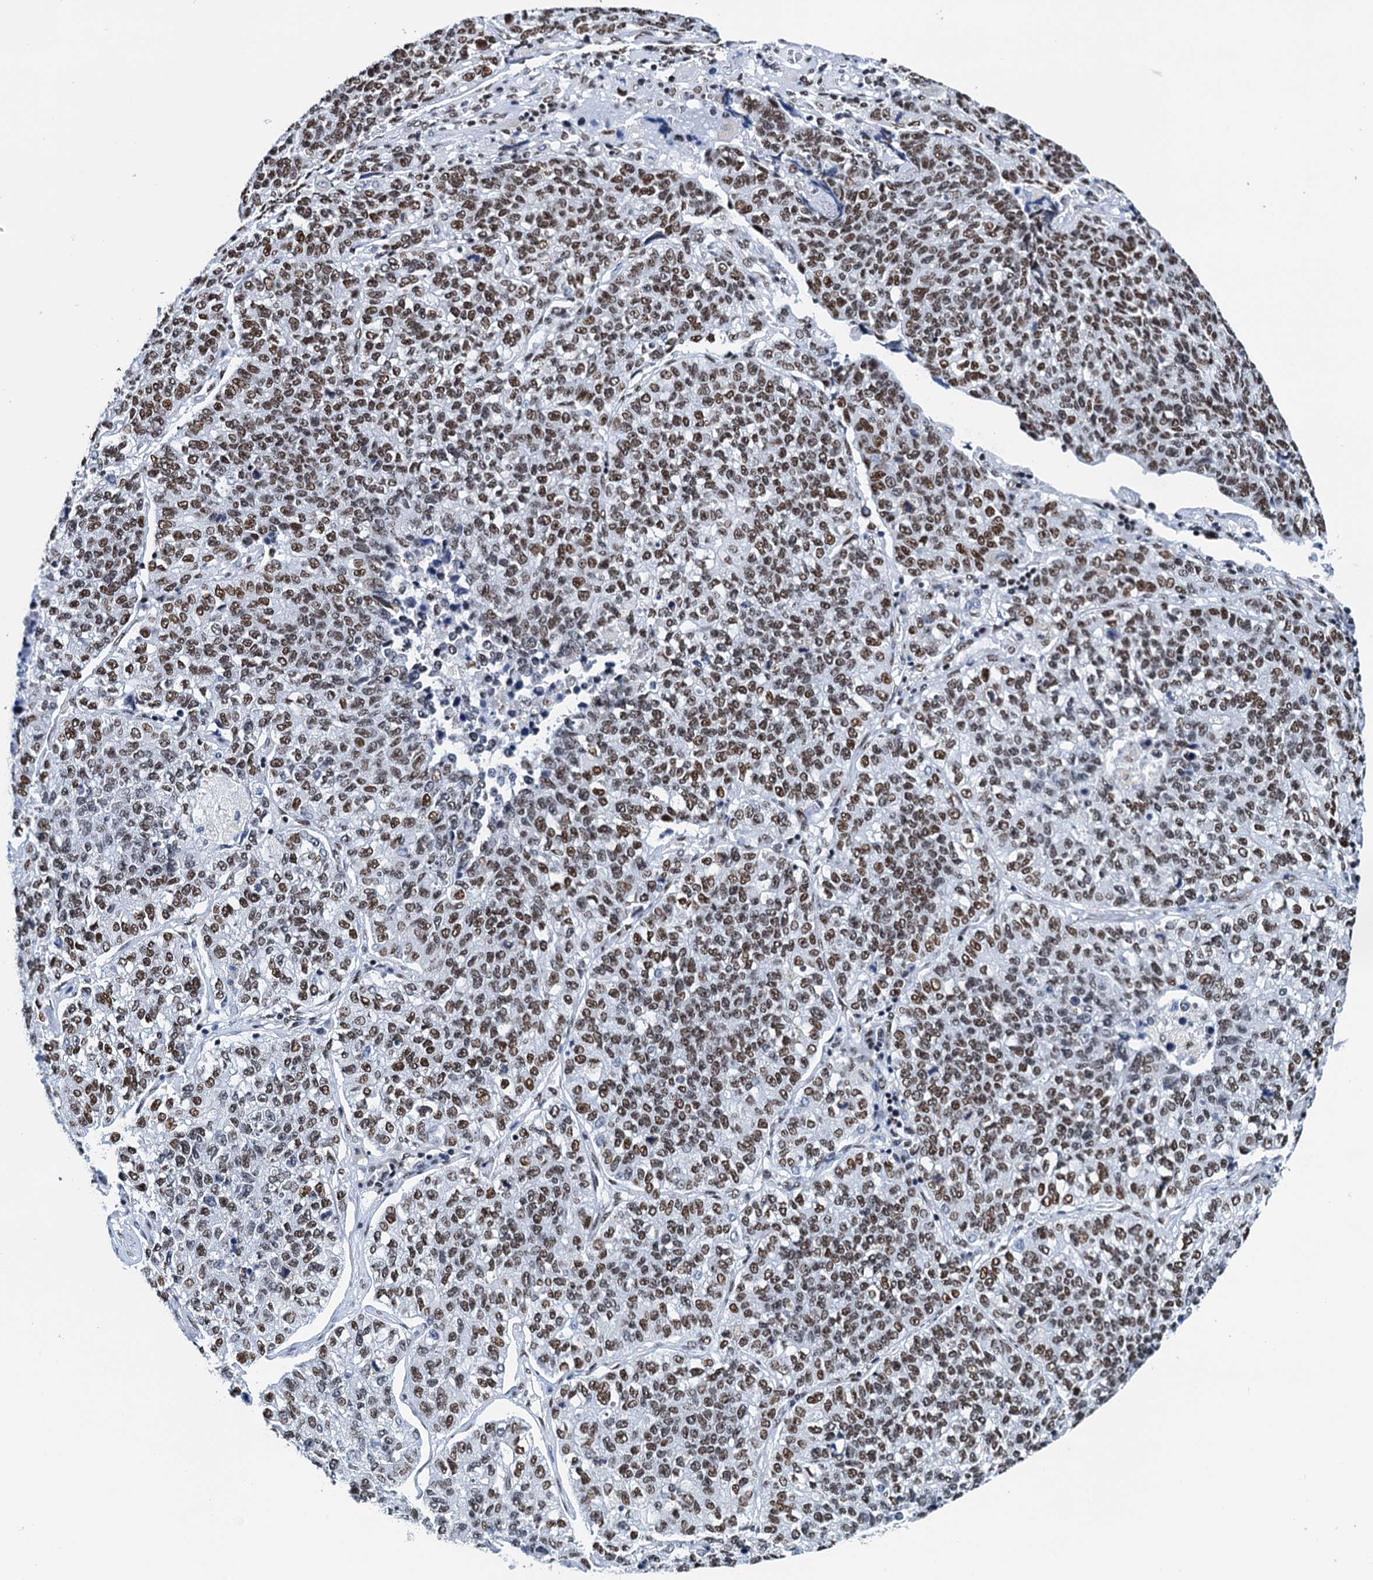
{"staining": {"intensity": "moderate", "quantity": "25%-75%", "location": "nuclear"}, "tissue": "lung cancer", "cell_type": "Tumor cells", "image_type": "cancer", "snomed": [{"axis": "morphology", "description": "Adenocarcinoma, NOS"}, {"axis": "topography", "description": "Lung"}], "caption": "High-power microscopy captured an immunohistochemistry (IHC) micrograph of lung cancer (adenocarcinoma), revealing moderate nuclear expression in about 25%-75% of tumor cells. (Stains: DAB in brown, nuclei in blue, Microscopy: brightfield microscopy at high magnification).", "gene": "SLTM", "patient": {"sex": "male", "age": 49}}